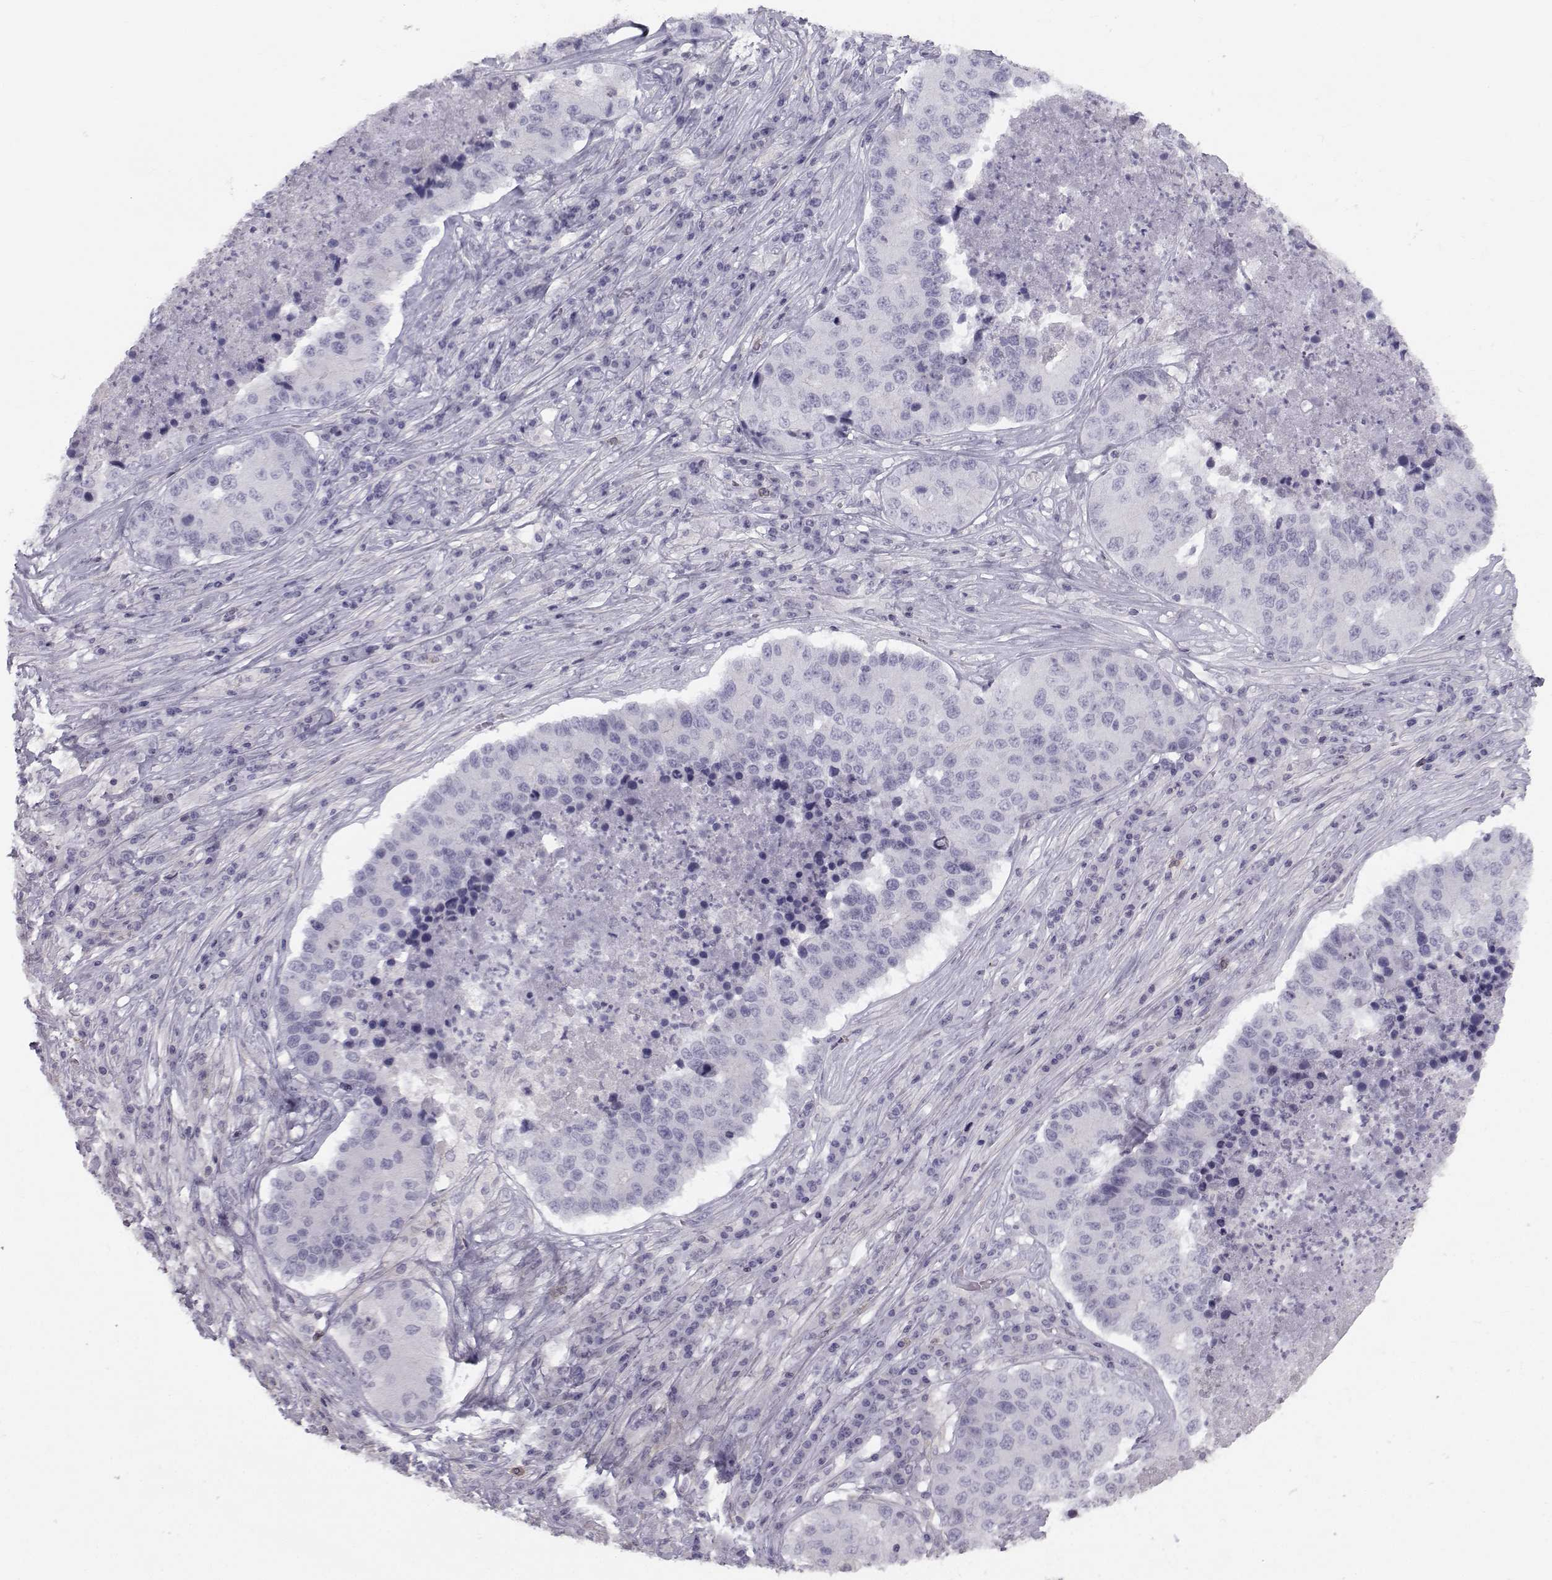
{"staining": {"intensity": "negative", "quantity": "none", "location": "none"}, "tissue": "stomach cancer", "cell_type": "Tumor cells", "image_type": "cancer", "snomed": [{"axis": "morphology", "description": "Adenocarcinoma, NOS"}, {"axis": "topography", "description": "Stomach"}], "caption": "Histopathology image shows no protein staining in tumor cells of stomach adenocarcinoma tissue.", "gene": "GARIN3", "patient": {"sex": "male", "age": 71}}